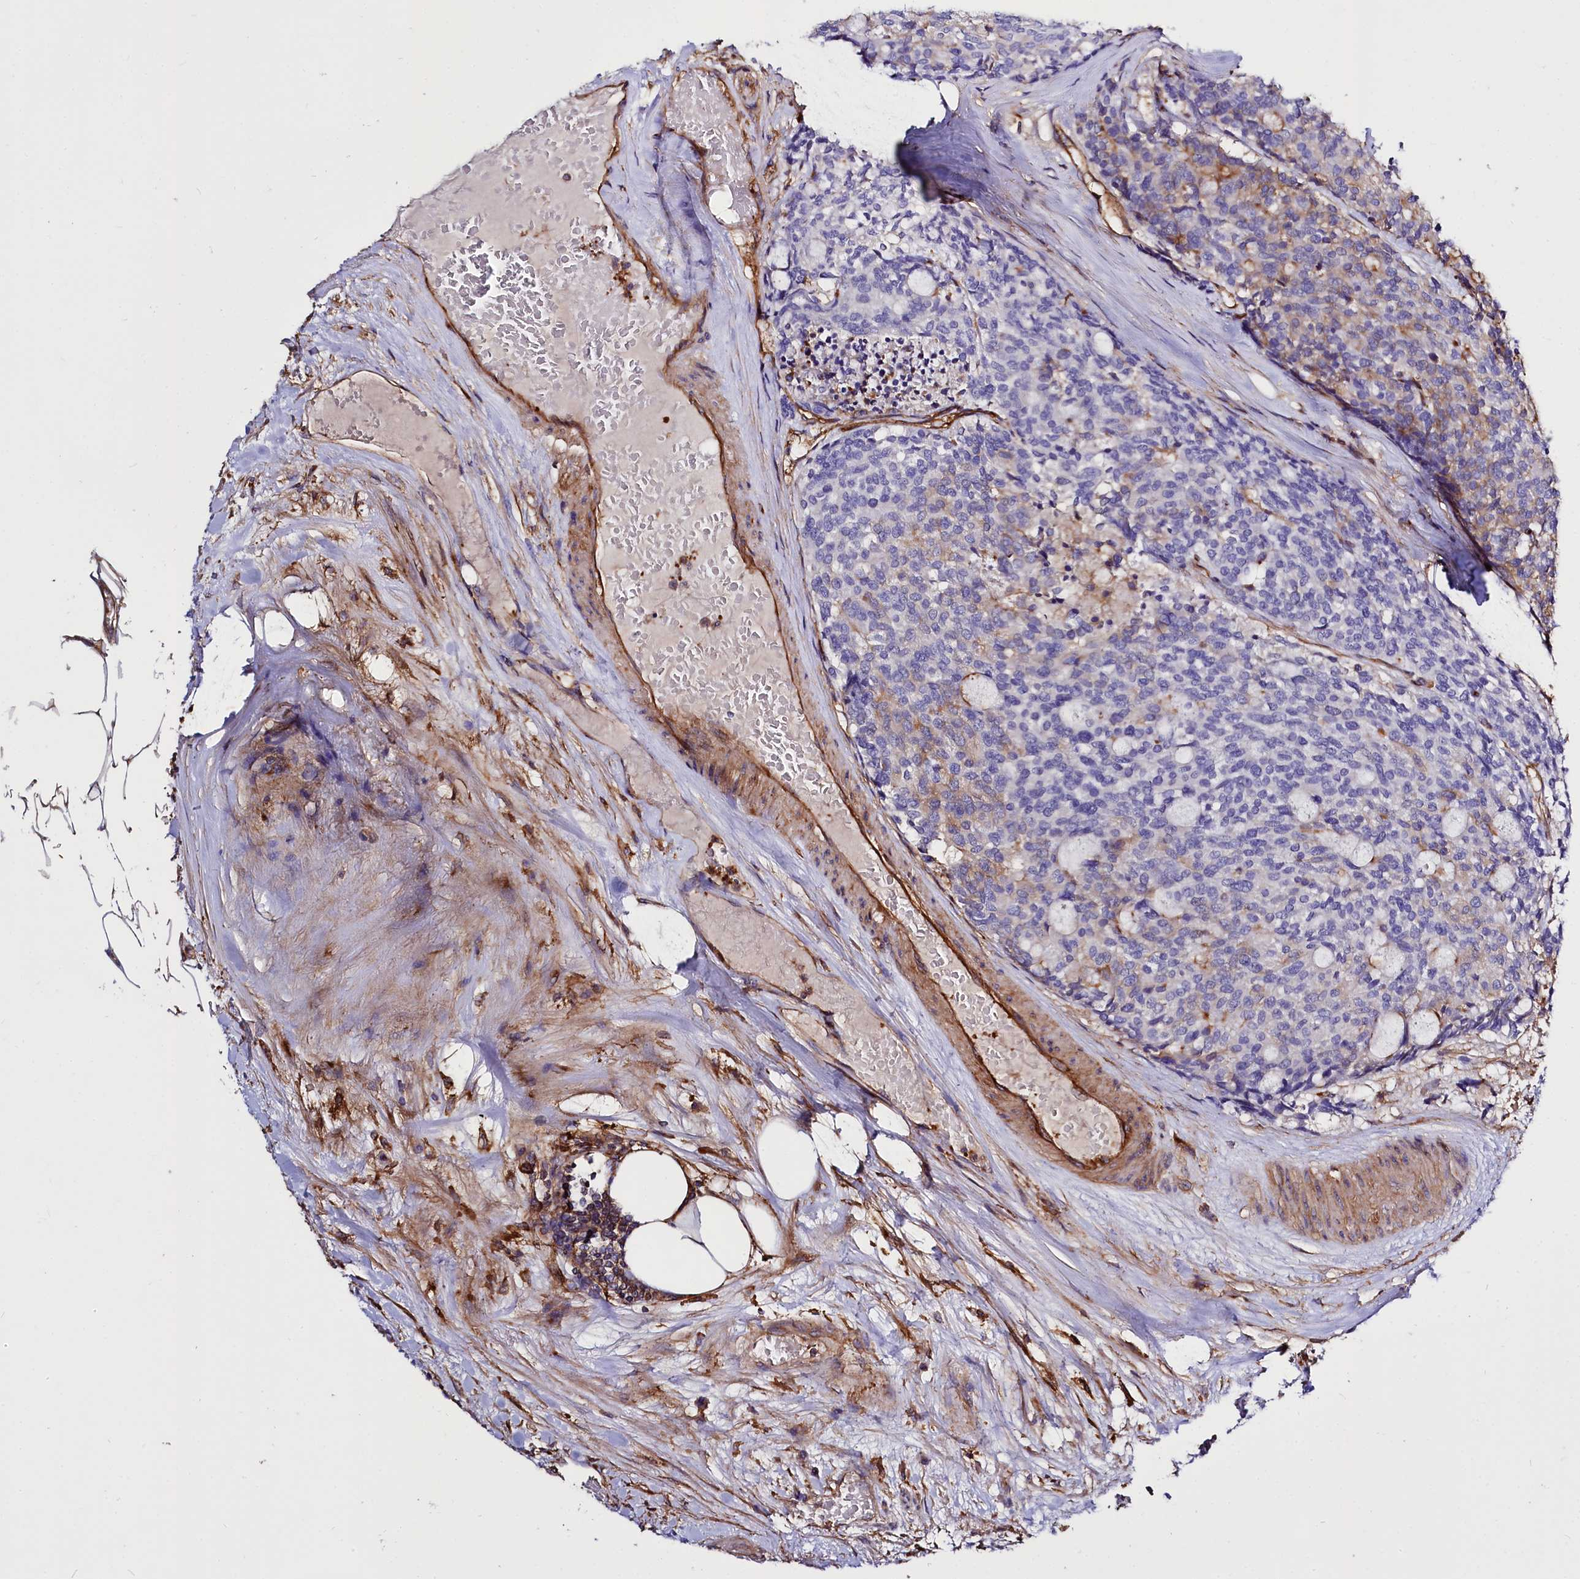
{"staining": {"intensity": "weak", "quantity": "<25%", "location": "cytoplasmic/membranous"}, "tissue": "carcinoid", "cell_type": "Tumor cells", "image_type": "cancer", "snomed": [{"axis": "morphology", "description": "Carcinoid, malignant, NOS"}, {"axis": "topography", "description": "Pancreas"}], "caption": "Tumor cells show no significant protein positivity in carcinoid (malignant). (IHC, brightfield microscopy, high magnification).", "gene": "ANO6", "patient": {"sex": "female", "age": 54}}